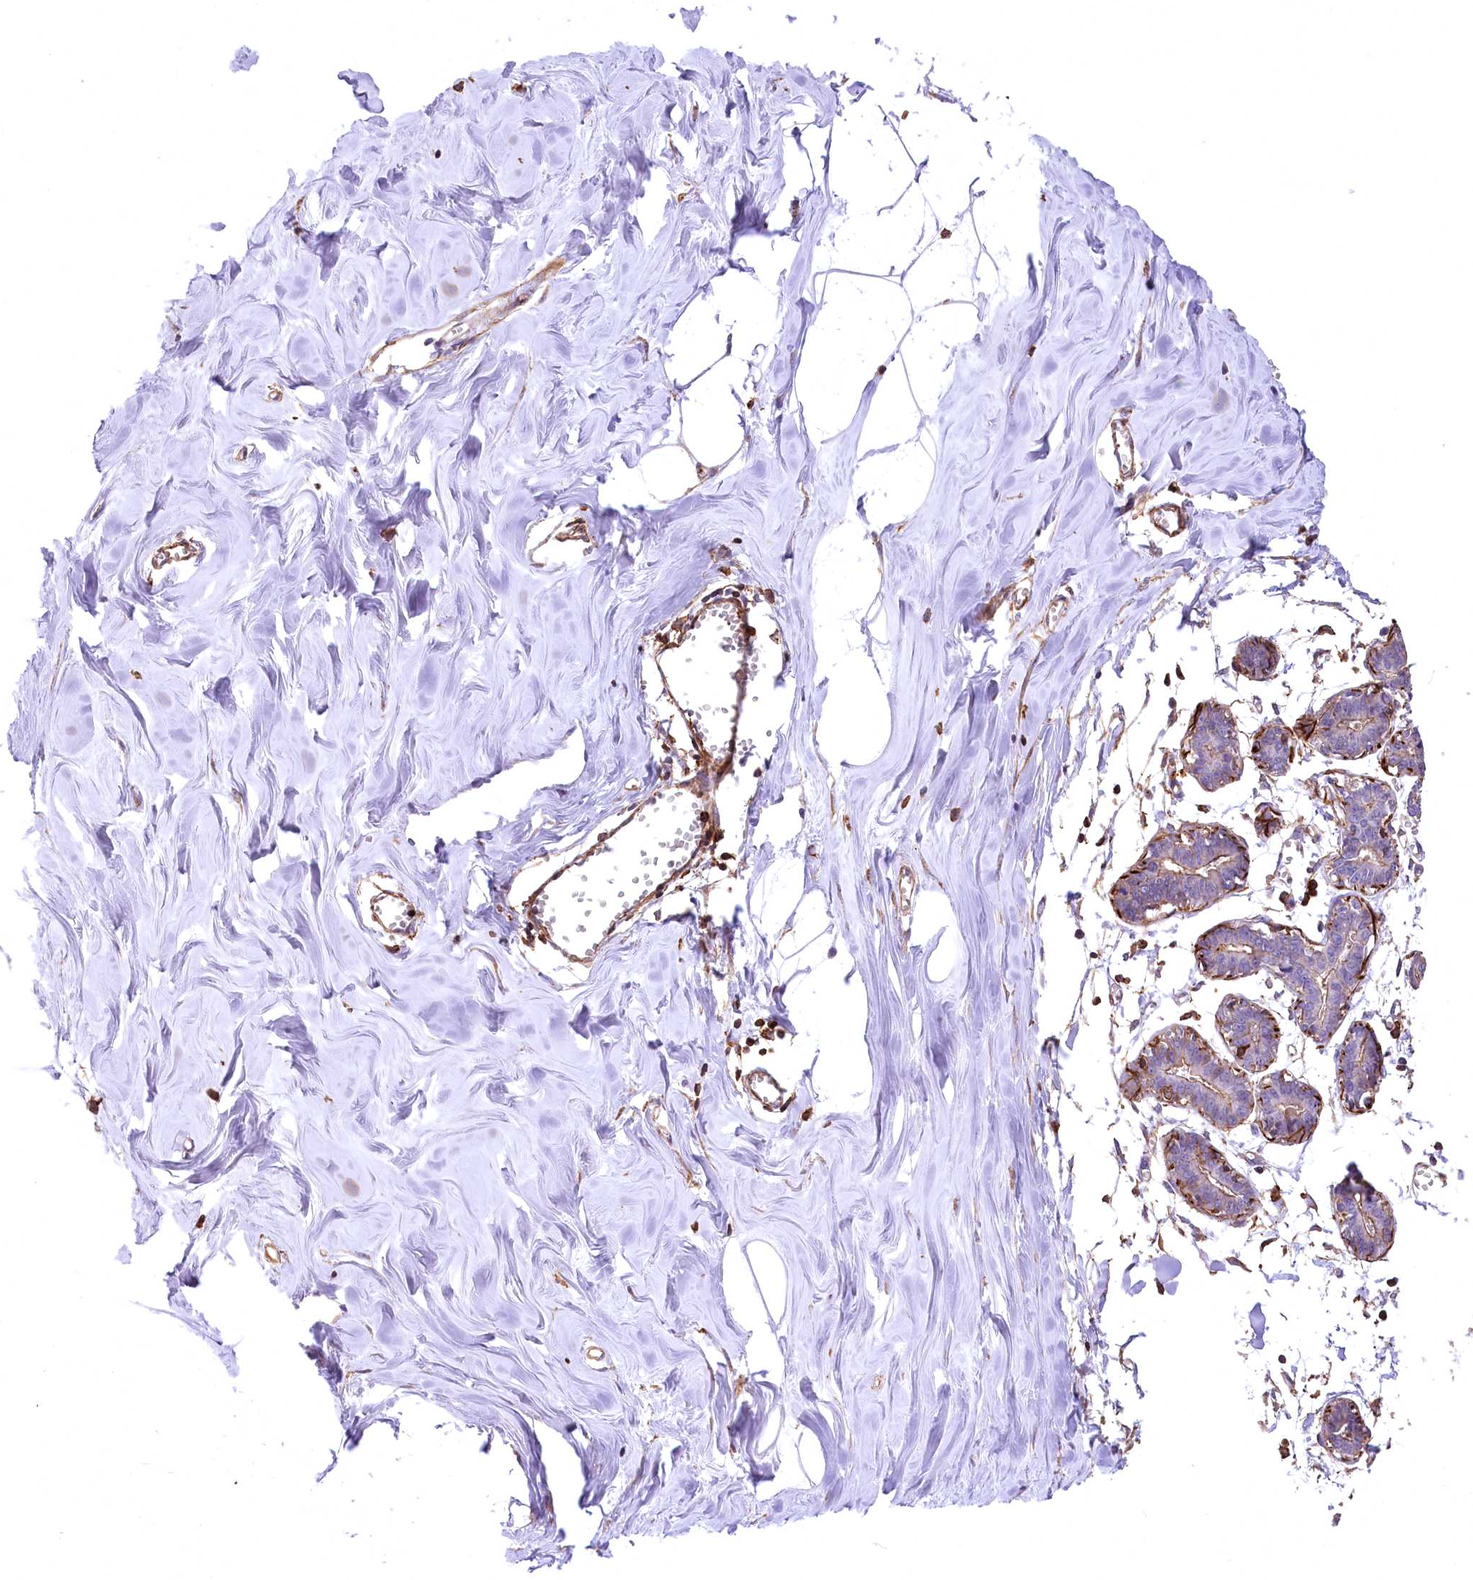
{"staining": {"intensity": "negative", "quantity": "none", "location": "none"}, "tissue": "breast", "cell_type": "Adipocytes", "image_type": "normal", "snomed": [{"axis": "morphology", "description": "Normal tissue, NOS"}, {"axis": "topography", "description": "Breast"}], "caption": "This is an IHC image of unremarkable breast. There is no staining in adipocytes.", "gene": "DPP3", "patient": {"sex": "female", "age": 27}}